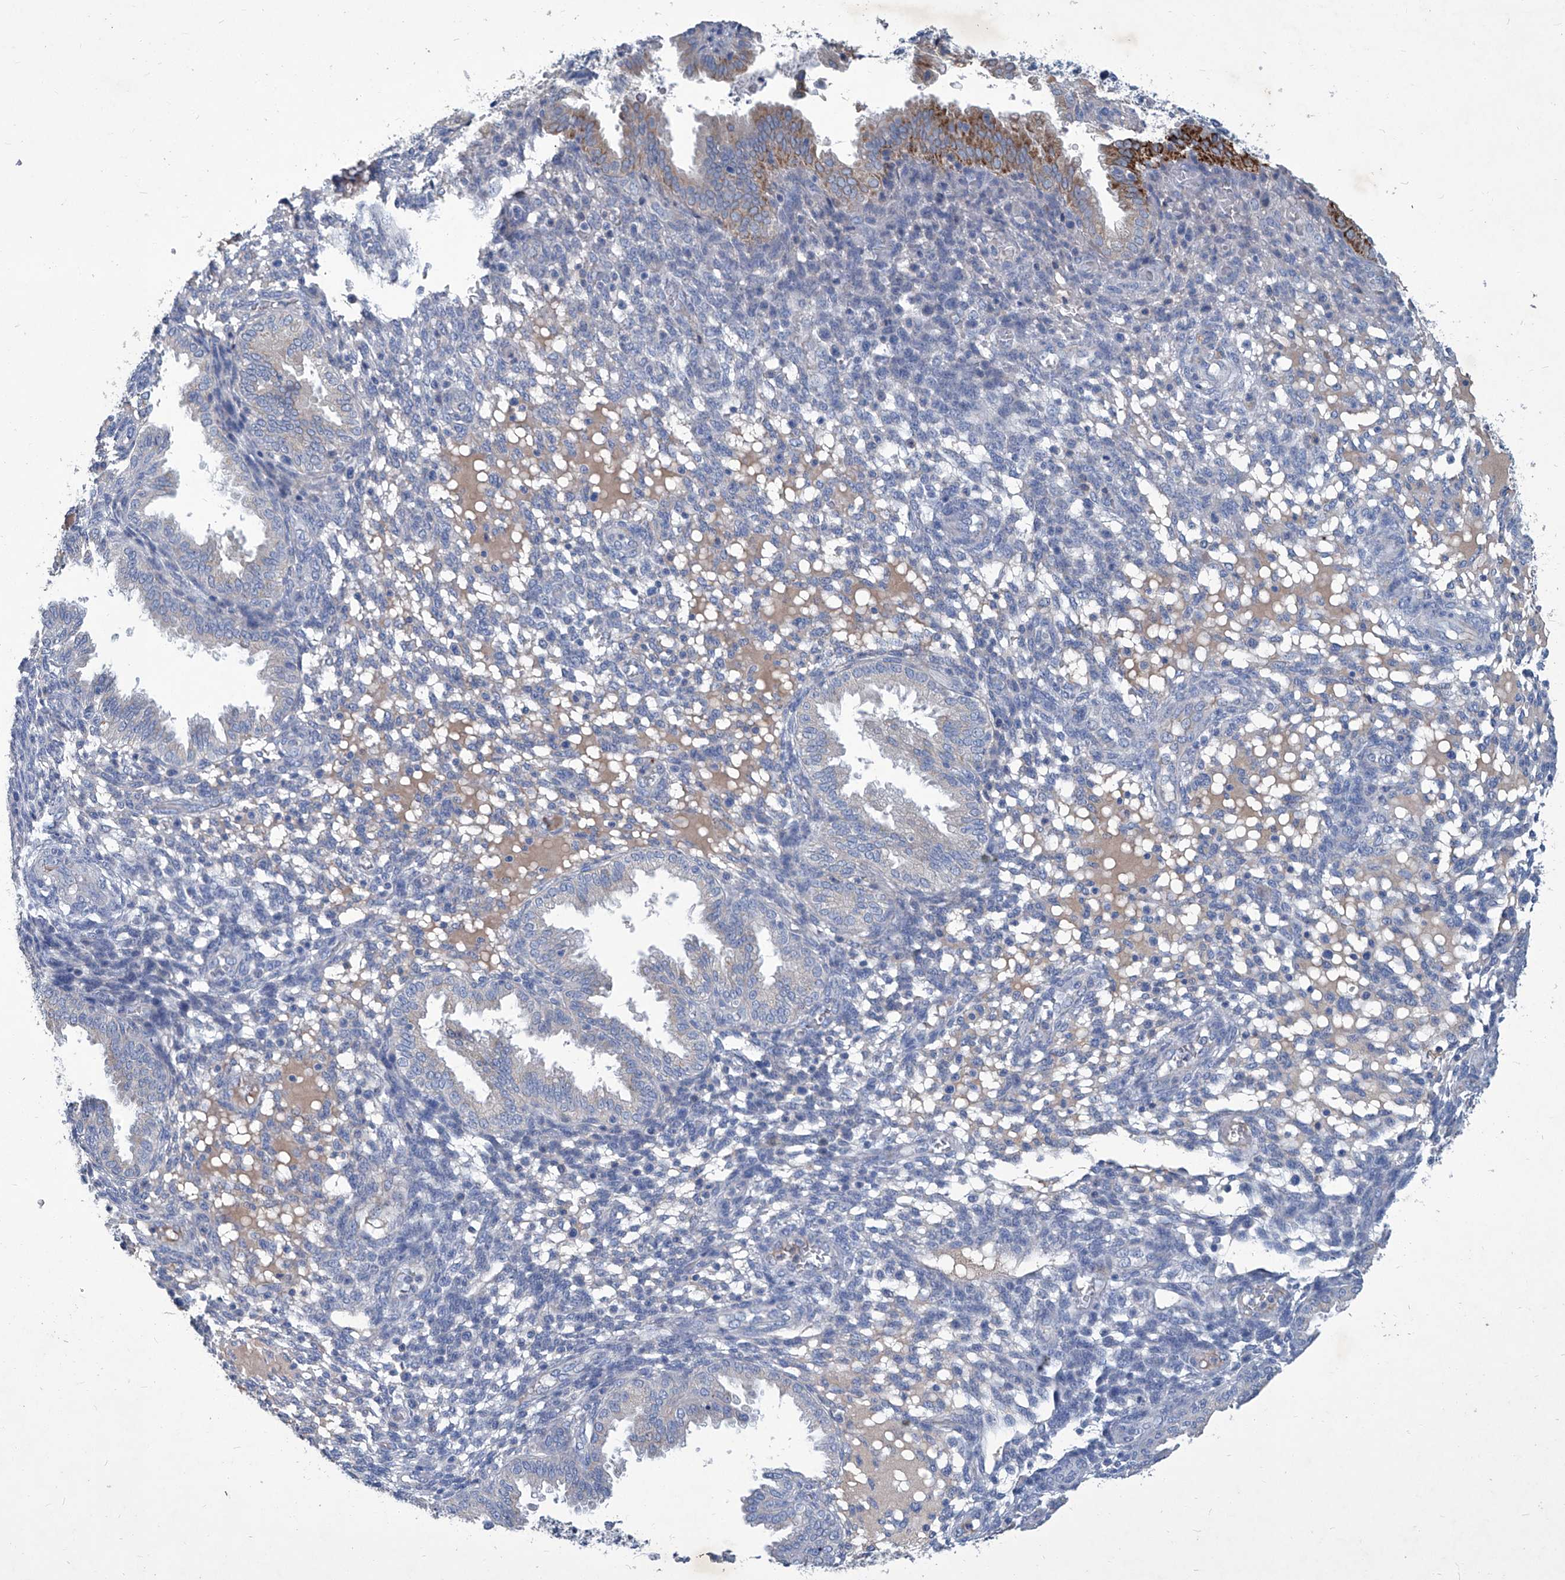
{"staining": {"intensity": "negative", "quantity": "none", "location": "none"}, "tissue": "endometrium", "cell_type": "Cells in endometrial stroma", "image_type": "normal", "snomed": [{"axis": "morphology", "description": "Normal tissue, NOS"}, {"axis": "topography", "description": "Endometrium"}], "caption": "Immunohistochemistry micrograph of unremarkable human endometrium stained for a protein (brown), which displays no positivity in cells in endometrial stroma.", "gene": "MTARC1", "patient": {"sex": "female", "age": 33}}